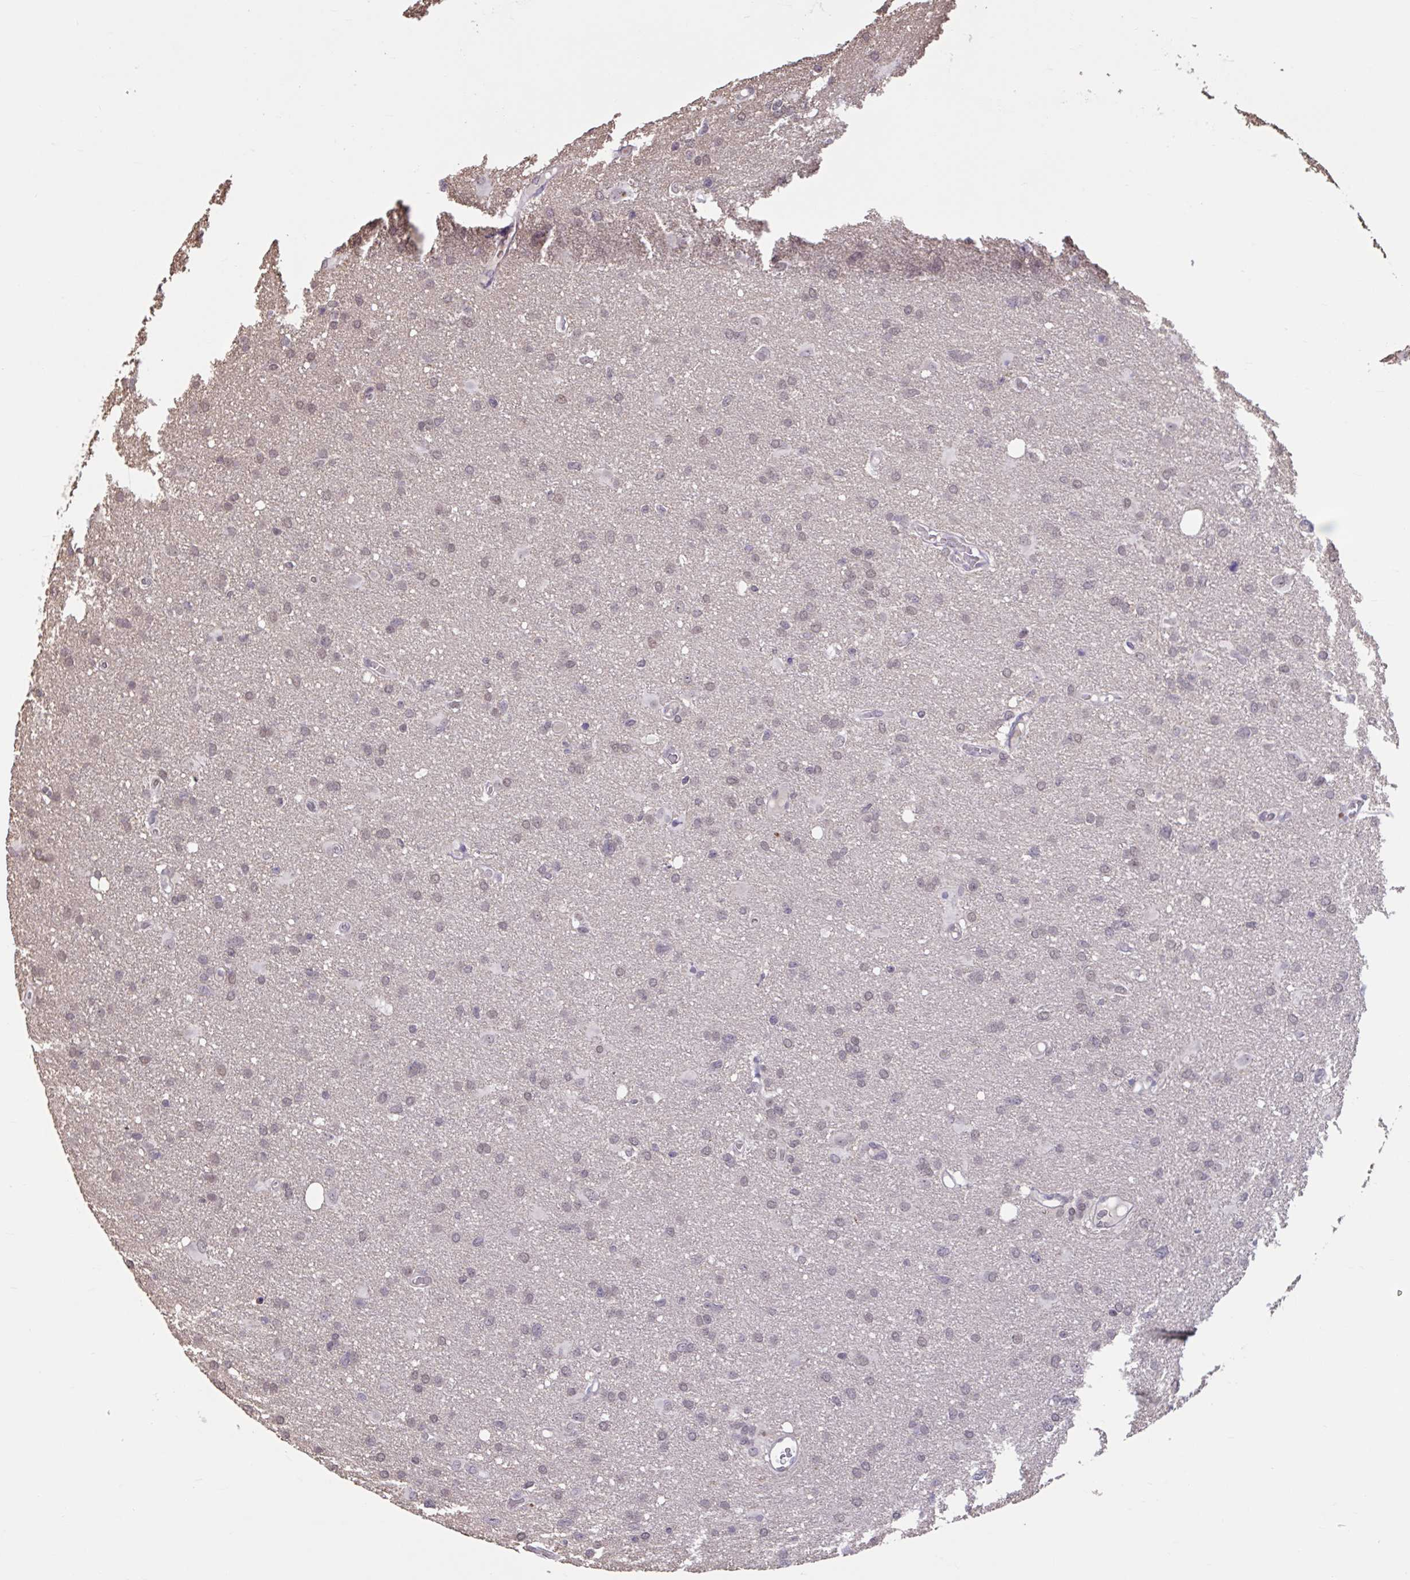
{"staining": {"intensity": "weak", "quantity": ">75%", "location": "nuclear"}, "tissue": "glioma", "cell_type": "Tumor cells", "image_type": "cancer", "snomed": [{"axis": "morphology", "description": "Glioma, malignant, High grade"}, {"axis": "topography", "description": "Brain"}], "caption": "Protein analysis of glioma tissue exhibits weak nuclear expression in approximately >75% of tumor cells. (DAB (3,3'-diaminobenzidine) = brown stain, brightfield microscopy at high magnification).", "gene": "ZNF414", "patient": {"sex": "male", "age": 53}}